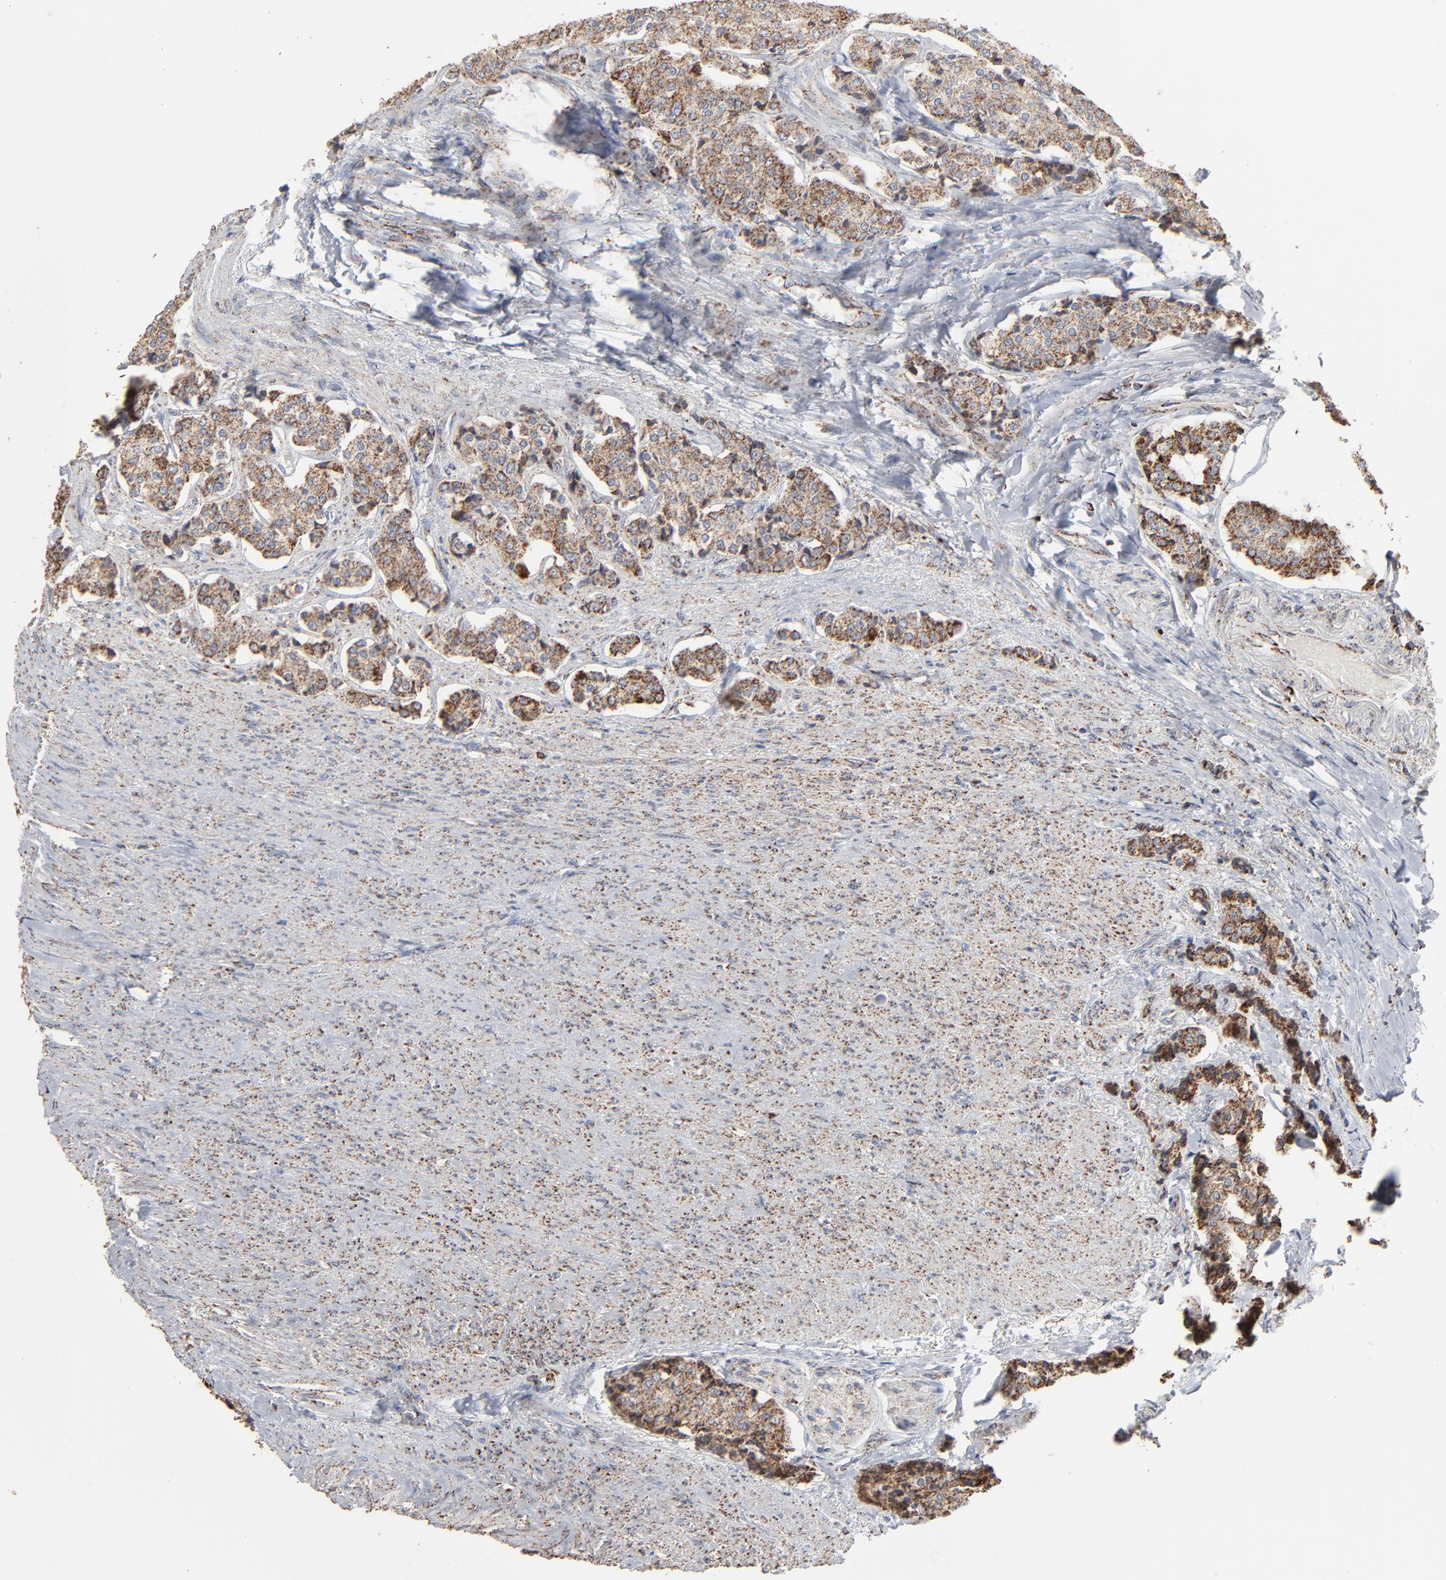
{"staining": {"intensity": "strong", "quantity": ">75%", "location": "cytoplasmic/membranous"}, "tissue": "carcinoid", "cell_type": "Tumor cells", "image_type": "cancer", "snomed": [{"axis": "morphology", "description": "Carcinoid, malignant, NOS"}, {"axis": "topography", "description": "Colon"}], "caption": "A brown stain shows strong cytoplasmic/membranous expression of a protein in carcinoid (malignant) tumor cells.", "gene": "UQCRC1", "patient": {"sex": "female", "age": 61}}